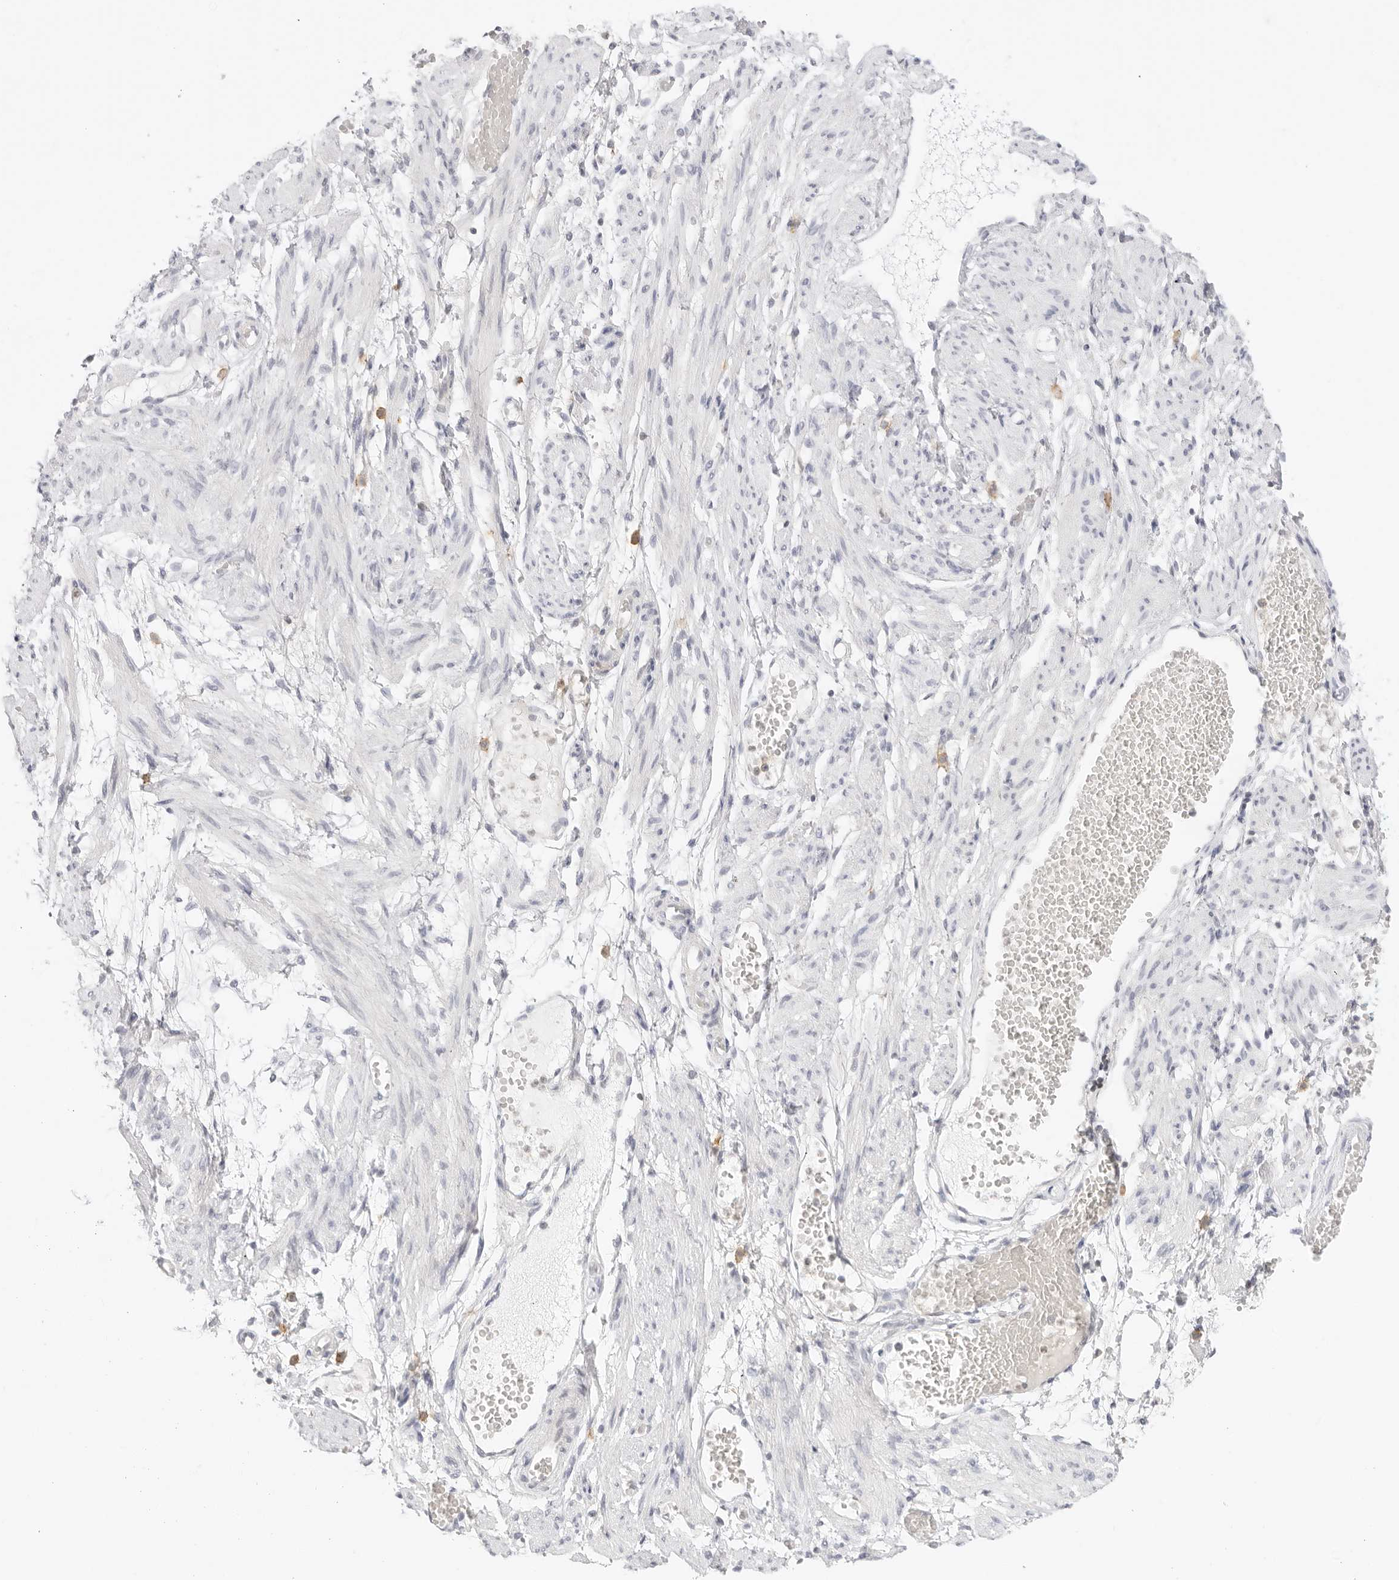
{"staining": {"intensity": "negative", "quantity": "none", "location": "none"}, "tissue": "adipose tissue", "cell_type": "Adipocytes", "image_type": "normal", "snomed": [{"axis": "morphology", "description": "Normal tissue, NOS"}, {"axis": "topography", "description": "Smooth muscle"}, {"axis": "topography", "description": "Peripheral nerve tissue"}], "caption": "DAB (3,3'-diaminobenzidine) immunohistochemical staining of normal human adipose tissue shows no significant expression in adipocytes. The staining was performed using DAB (3,3'-diaminobenzidine) to visualize the protein expression in brown, while the nuclei were stained in blue with hematoxylin (Magnification: 20x).", "gene": "TNFRSF14", "patient": {"sex": "female", "age": 39}}